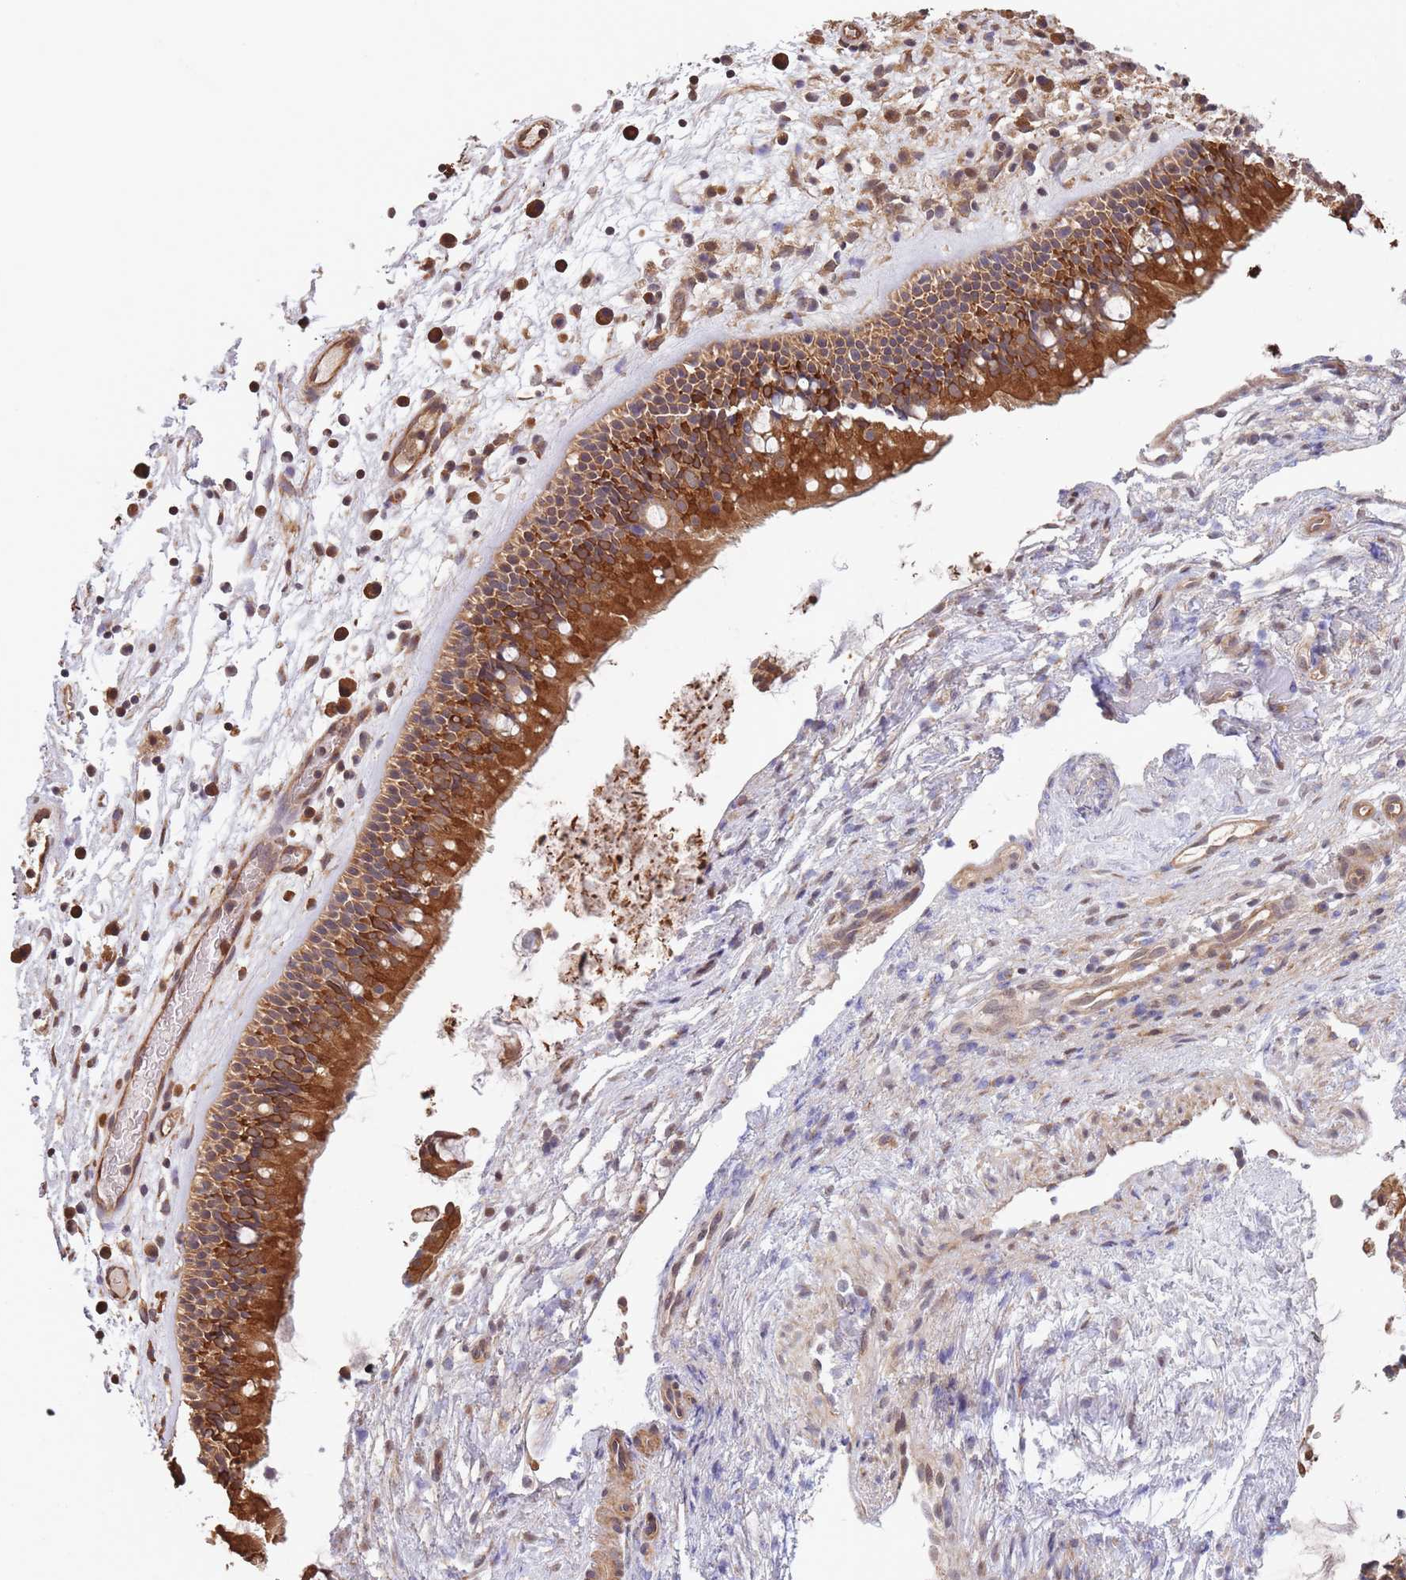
{"staining": {"intensity": "strong", "quantity": ">75%", "location": "cytoplasmic/membranous"}, "tissue": "nasopharynx", "cell_type": "Respiratory epithelial cells", "image_type": "normal", "snomed": [{"axis": "morphology", "description": "Normal tissue, NOS"}, {"axis": "topography", "description": "Nasopharynx"}], "caption": "Immunohistochemistry (IHC) (DAB (3,3'-diaminobenzidine)) staining of benign human nasopharynx demonstrates strong cytoplasmic/membranous protein positivity in approximately >75% of respiratory epithelial cells.", "gene": "ARL13B", "patient": {"sex": "male", "age": 63}}